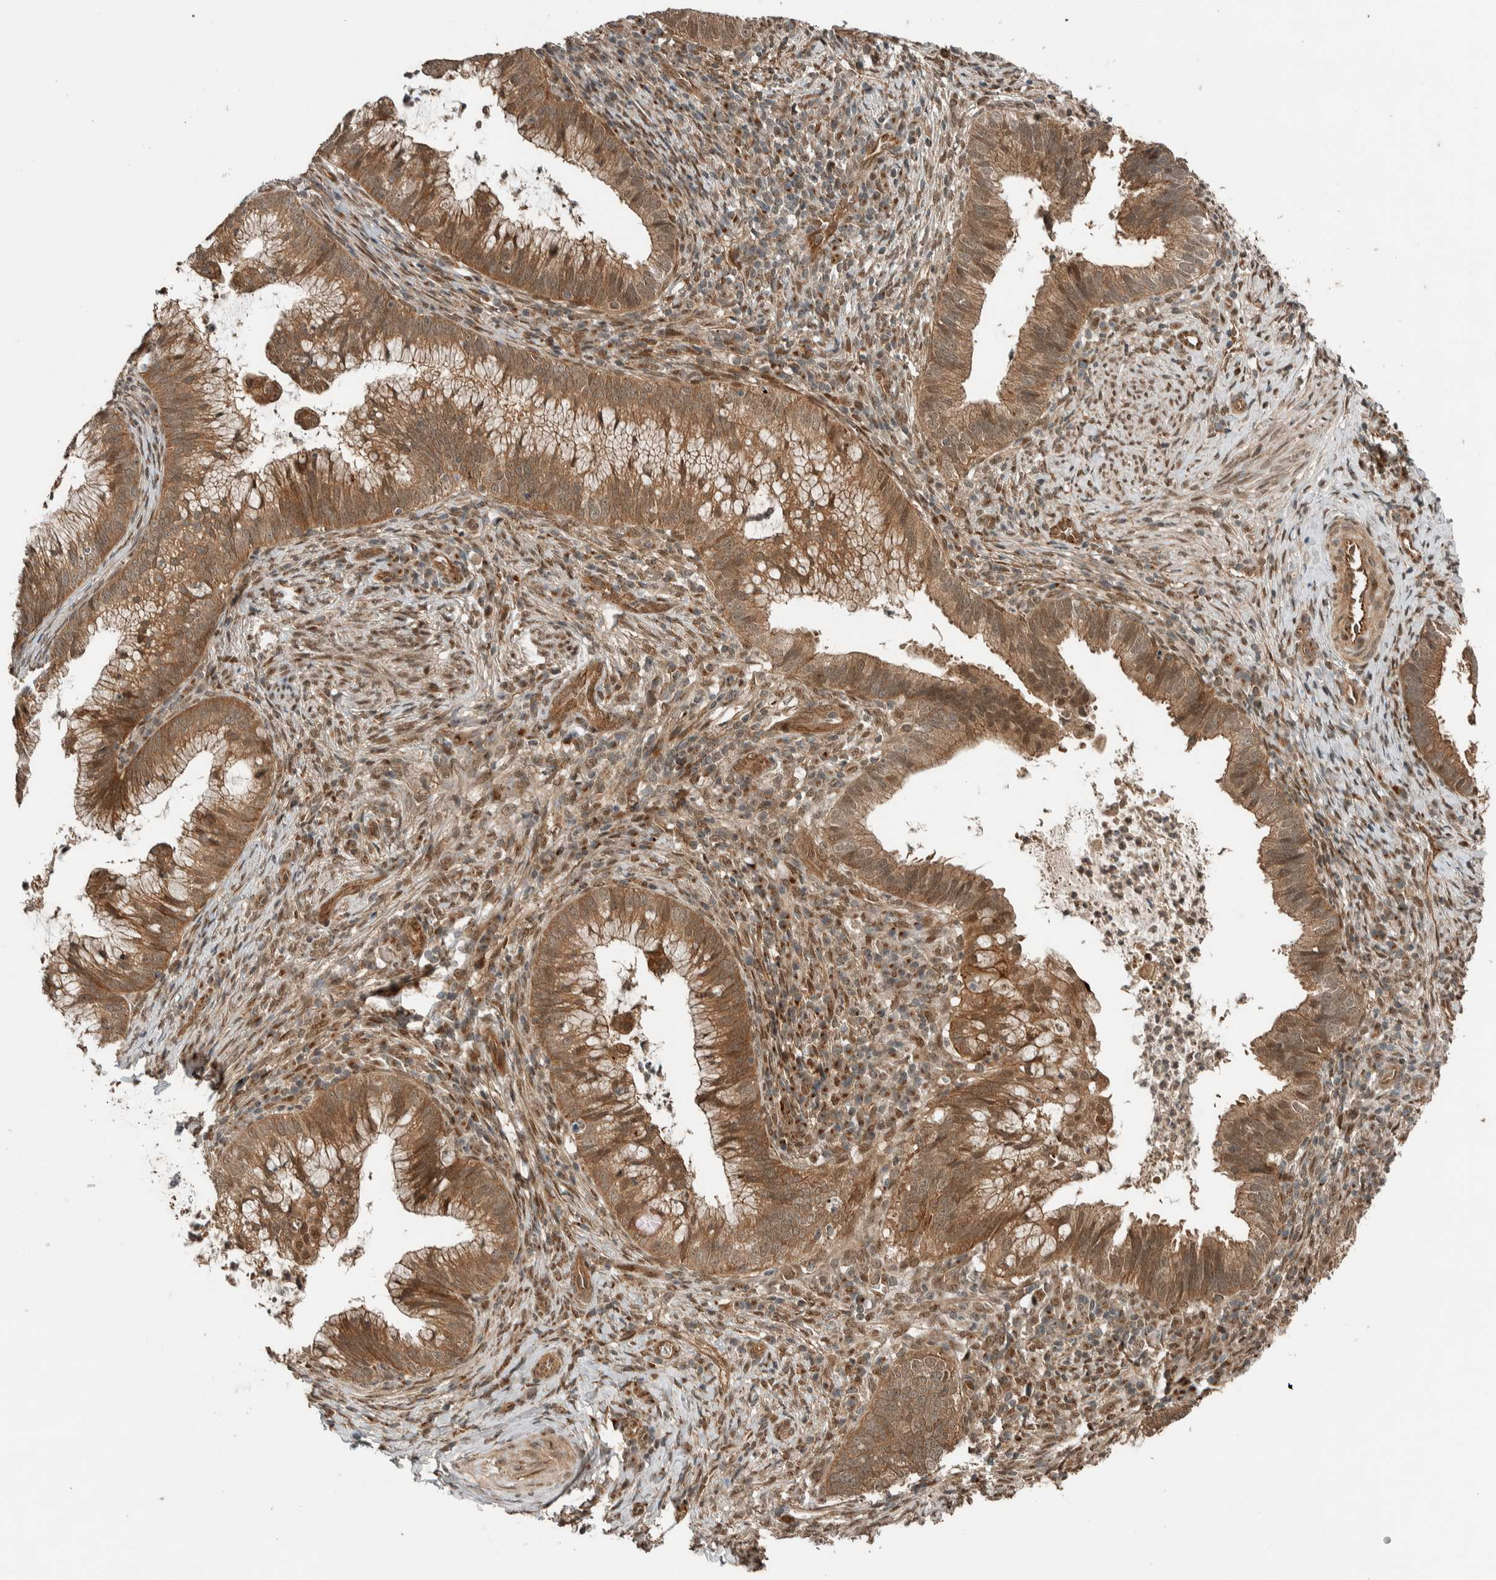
{"staining": {"intensity": "moderate", "quantity": ">75%", "location": "cytoplasmic/membranous,nuclear"}, "tissue": "cervical cancer", "cell_type": "Tumor cells", "image_type": "cancer", "snomed": [{"axis": "morphology", "description": "Adenocarcinoma, NOS"}, {"axis": "topography", "description": "Cervix"}], "caption": "An immunohistochemistry (IHC) histopathology image of tumor tissue is shown. Protein staining in brown labels moderate cytoplasmic/membranous and nuclear positivity in adenocarcinoma (cervical) within tumor cells. (DAB IHC, brown staining for protein, blue staining for nuclei).", "gene": "STXBP4", "patient": {"sex": "female", "age": 36}}